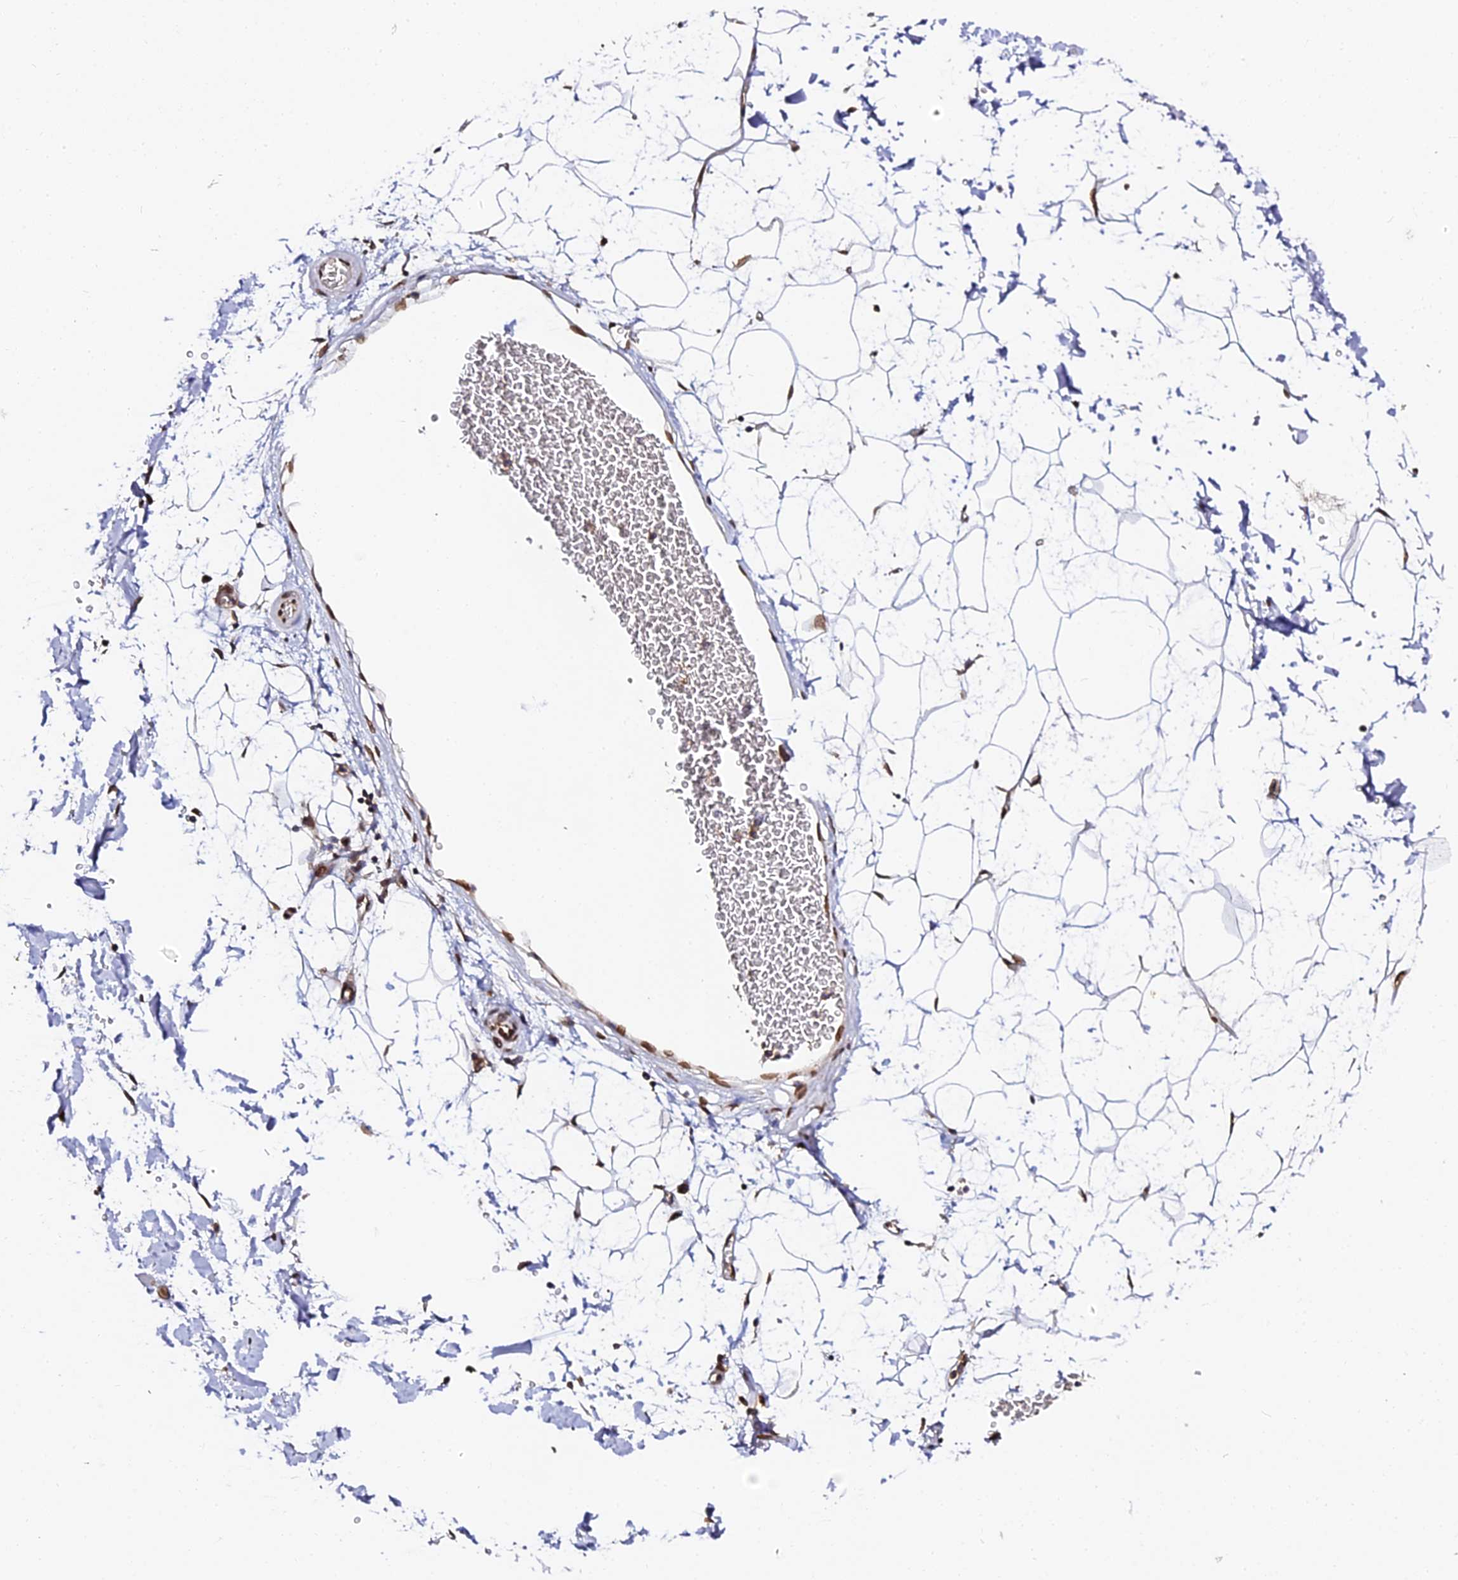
{"staining": {"intensity": "strong", "quantity": ">75%", "location": "nuclear"}, "tissue": "adipose tissue", "cell_type": "Adipocytes", "image_type": "normal", "snomed": [{"axis": "morphology", "description": "Normal tissue, NOS"}, {"axis": "topography", "description": "Soft tissue"}], "caption": "A brown stain shows strong nuclear positivity of a protein in adipocytes of normal adipose tissue. The protein is stained brown, and the nuclei are stained in blue (DAB (3,3'-diaminobenzidine) IHC with brightfield microscopy, high magnification).", "gene": "ANAPC5", "patient": {"sex": "male", "age": 72}}